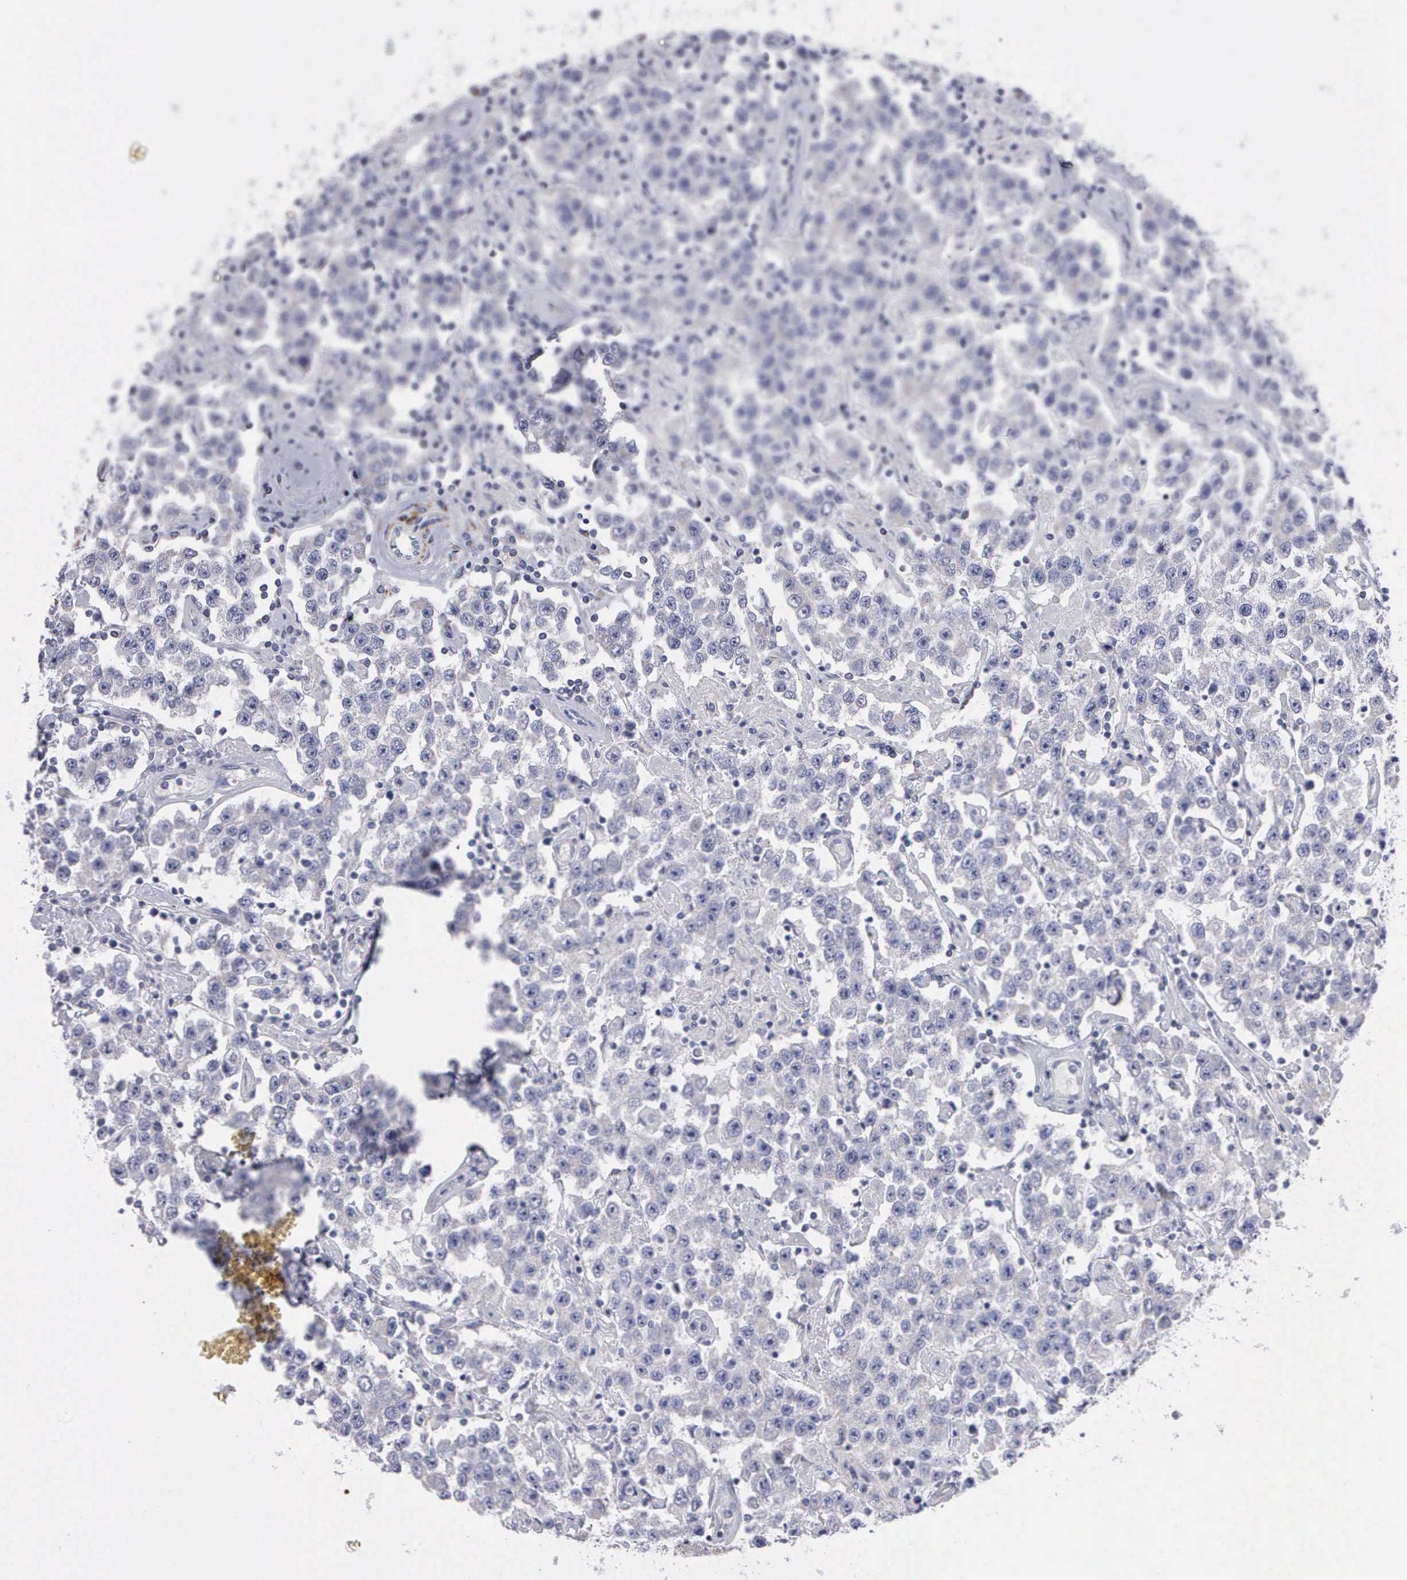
{"staining": {"intensity": "negative", "quantity": "none", "location": "none"}, "tissue": "testis cancer", "cell_type": "Tumor cells", "image_type": "cancer", "snomed": [{"axis": "morphology", "description": "Seminoma, NOS"}, {"axis": "topography", "description": "Testis"}], "caption": "An IHC histopathology image of testis seminoma is shown. There is no staining in tumor cells of testis seminoma.", "gene": "APOOL", "patient": {"sex": "male", "age": 52}}